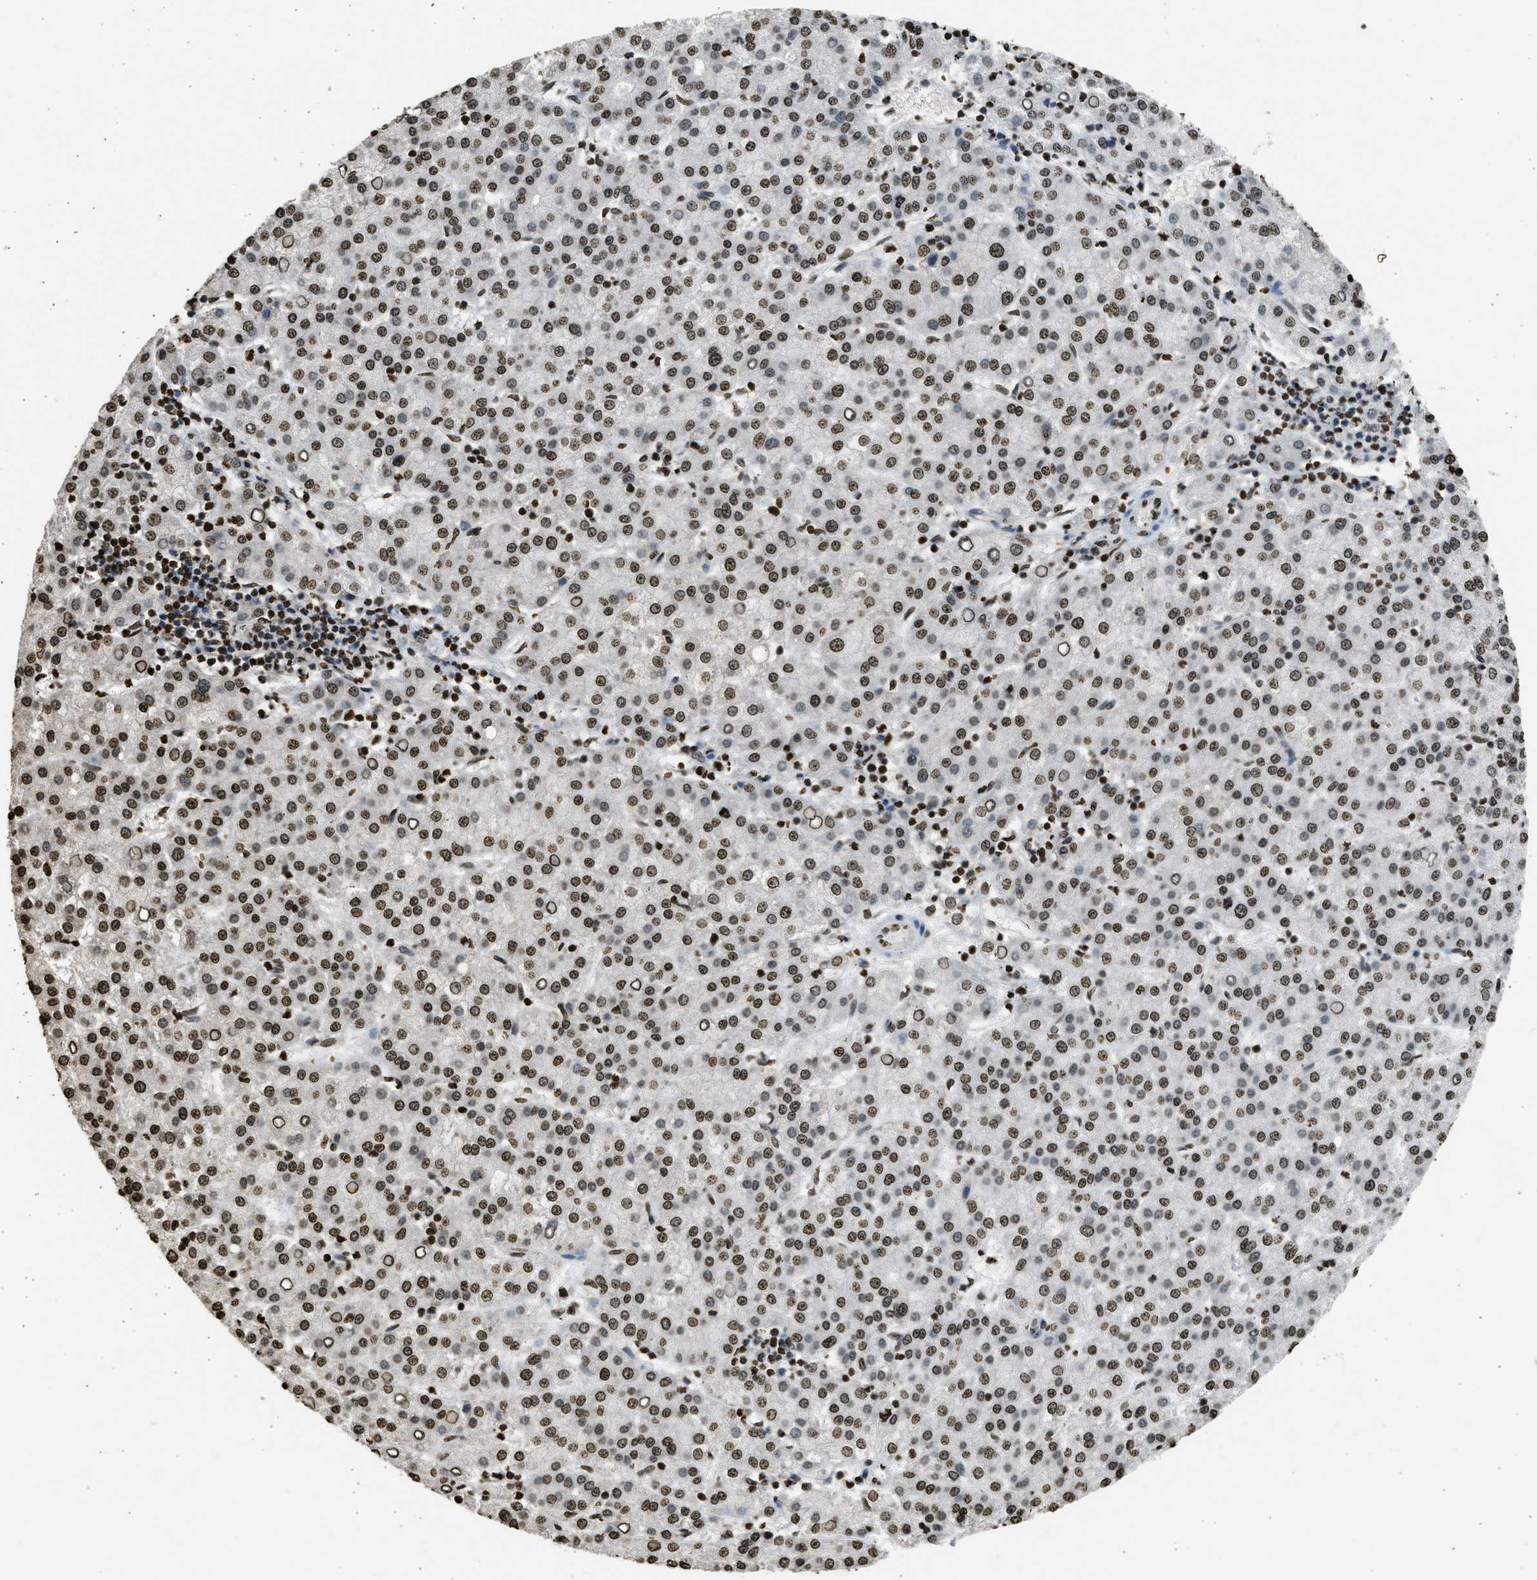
{"staining": {"intensity": "strong", "quantity": ">75%", "location": "nuclear"}, "tissue": "liver cancer", "cell_type": "Tumor cells", "image_type": "cancer", "snomed": [{"axis": "morphology", "description": "Carcinoma, Hepatocellular, NOS"}, {"axis": "topography", "description": "Liver"}], "caption": "Immunohistochemistry histopathology image of neoplastic tissue: human liver cancer (hepatocellular carcinoma) stained using immunohistochemistry reveals high levels of strong protein expression localized specifically in the nuclear of tumor cells, appearing as a nuclear brown color.", "gene": "RRAGC", "patient": {"sex": "female", "age": 58}}